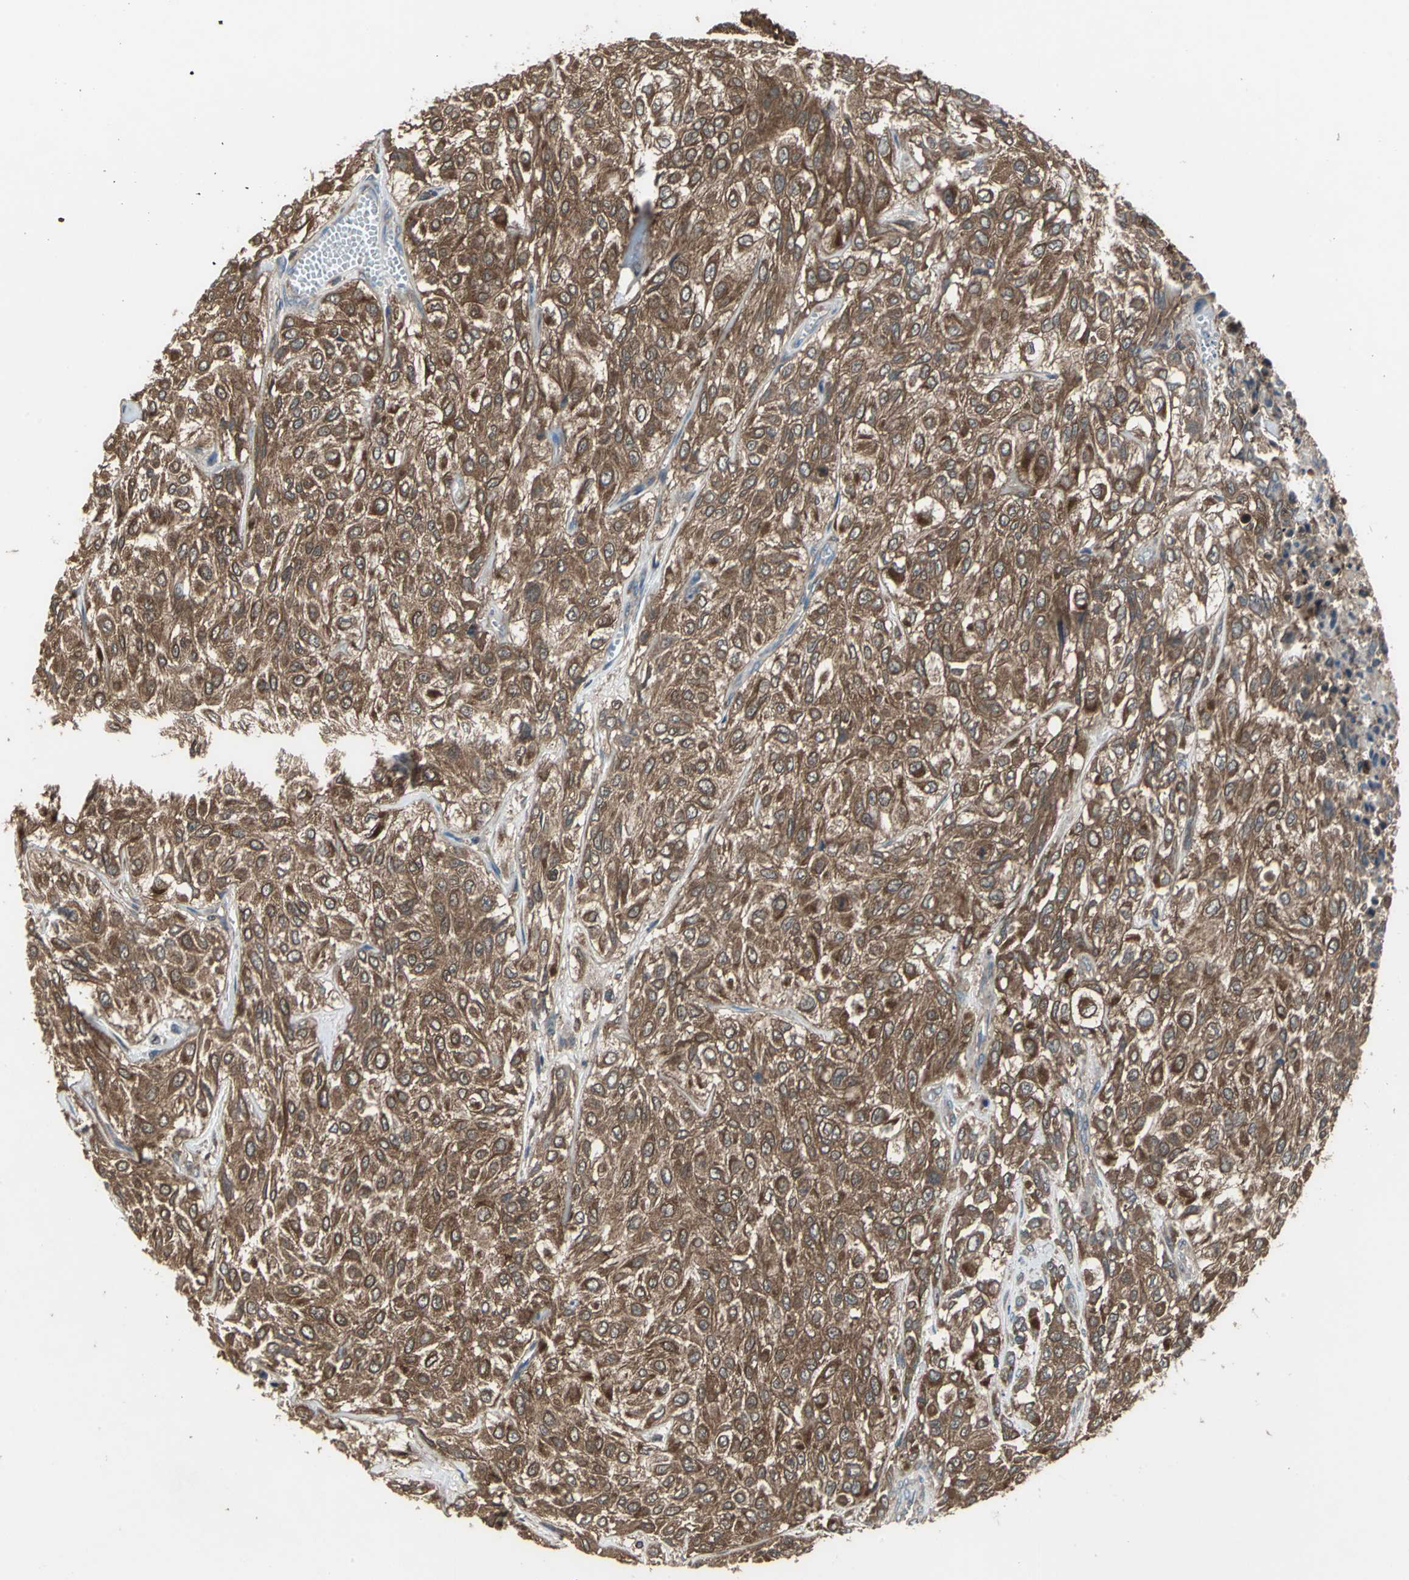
{"staining": {"intensity": "strong", "quantity": ">75%", "location": "cytoplasmic/membranous"}, "tissue": "urothelial cancer", "cell_type": "Tumor cells", "image_type": "cancer", "snomed": [{"axis": "morphology", "description": "Urothelial carcinoma, High grade"}, {"axis": "topography", "description": "Urinary bladder"}], "caption": "A histopathology image of human urothelial carcinoma (high-grade) stained for a protein exhibits strong cytoplasmic/membranous brown staining in tumor cells.", "gene": "CAPN1", "patient": {"sex": "male", "age": 57}}